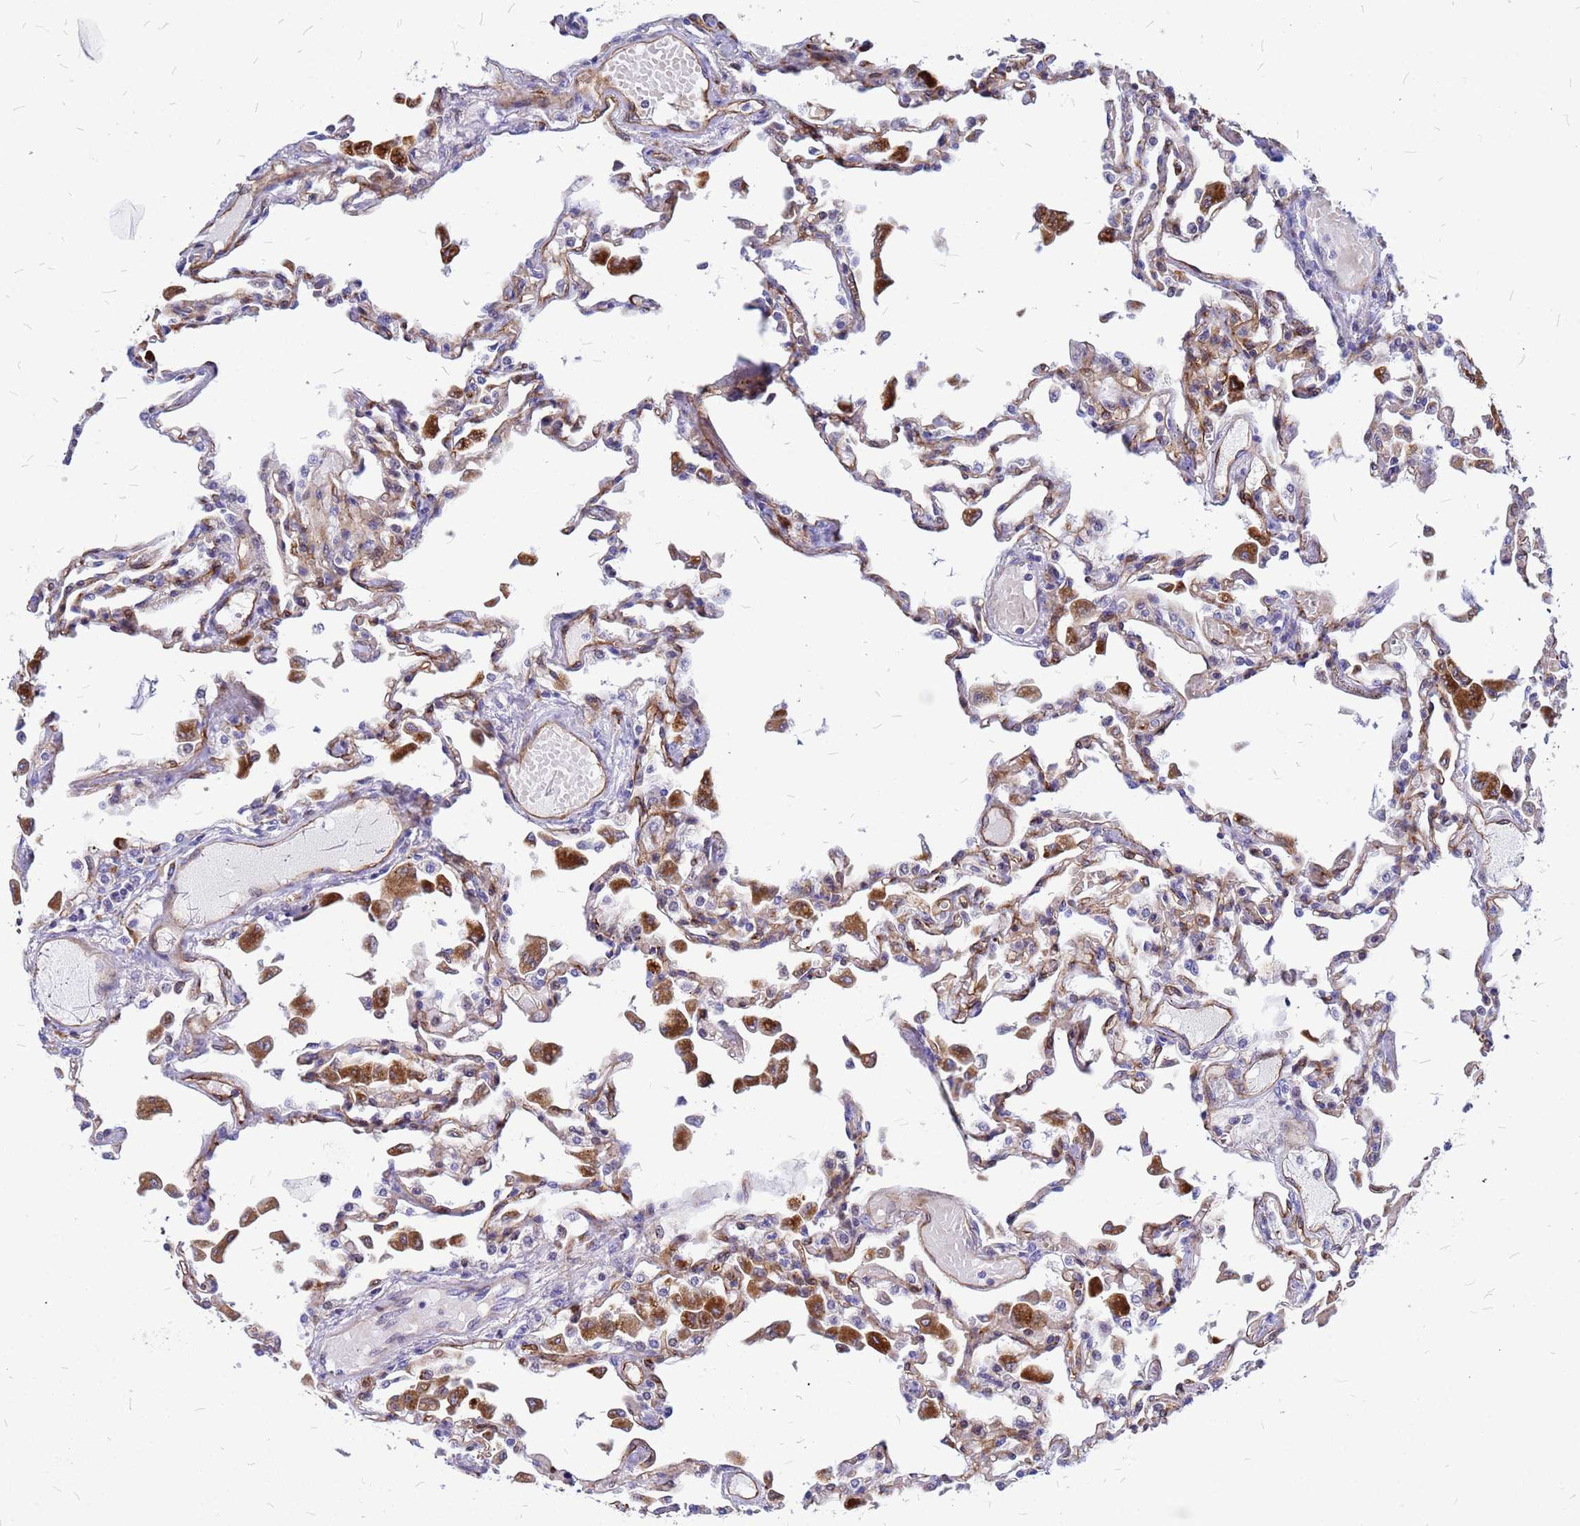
{"staining": {"intensity": "moderate", "quantity": "<25%", "location": "cytoplasmic/membranous"}, "tissue": "lung", "cell_type": "Alveolar cells", "image_type": "normal", "snomed": [{"axis": "morphology", "description": "Normal tissue, NOS"}, {"axis": "topography", "description": "Bronchus"}, {"axis": "topography", "description": "Lung"}], "caption": "Immunohistochemistry micrograph of benign lung: lung stained using IHC shows low levels of moderate protein expression localized specifically in the cytoplasmic/membranous of alveolar cells, appearing as a cytoplasmic/membranous brown color.", "gene": "NOSTRIN", "patient": {"sex": "female", "age": 49}}